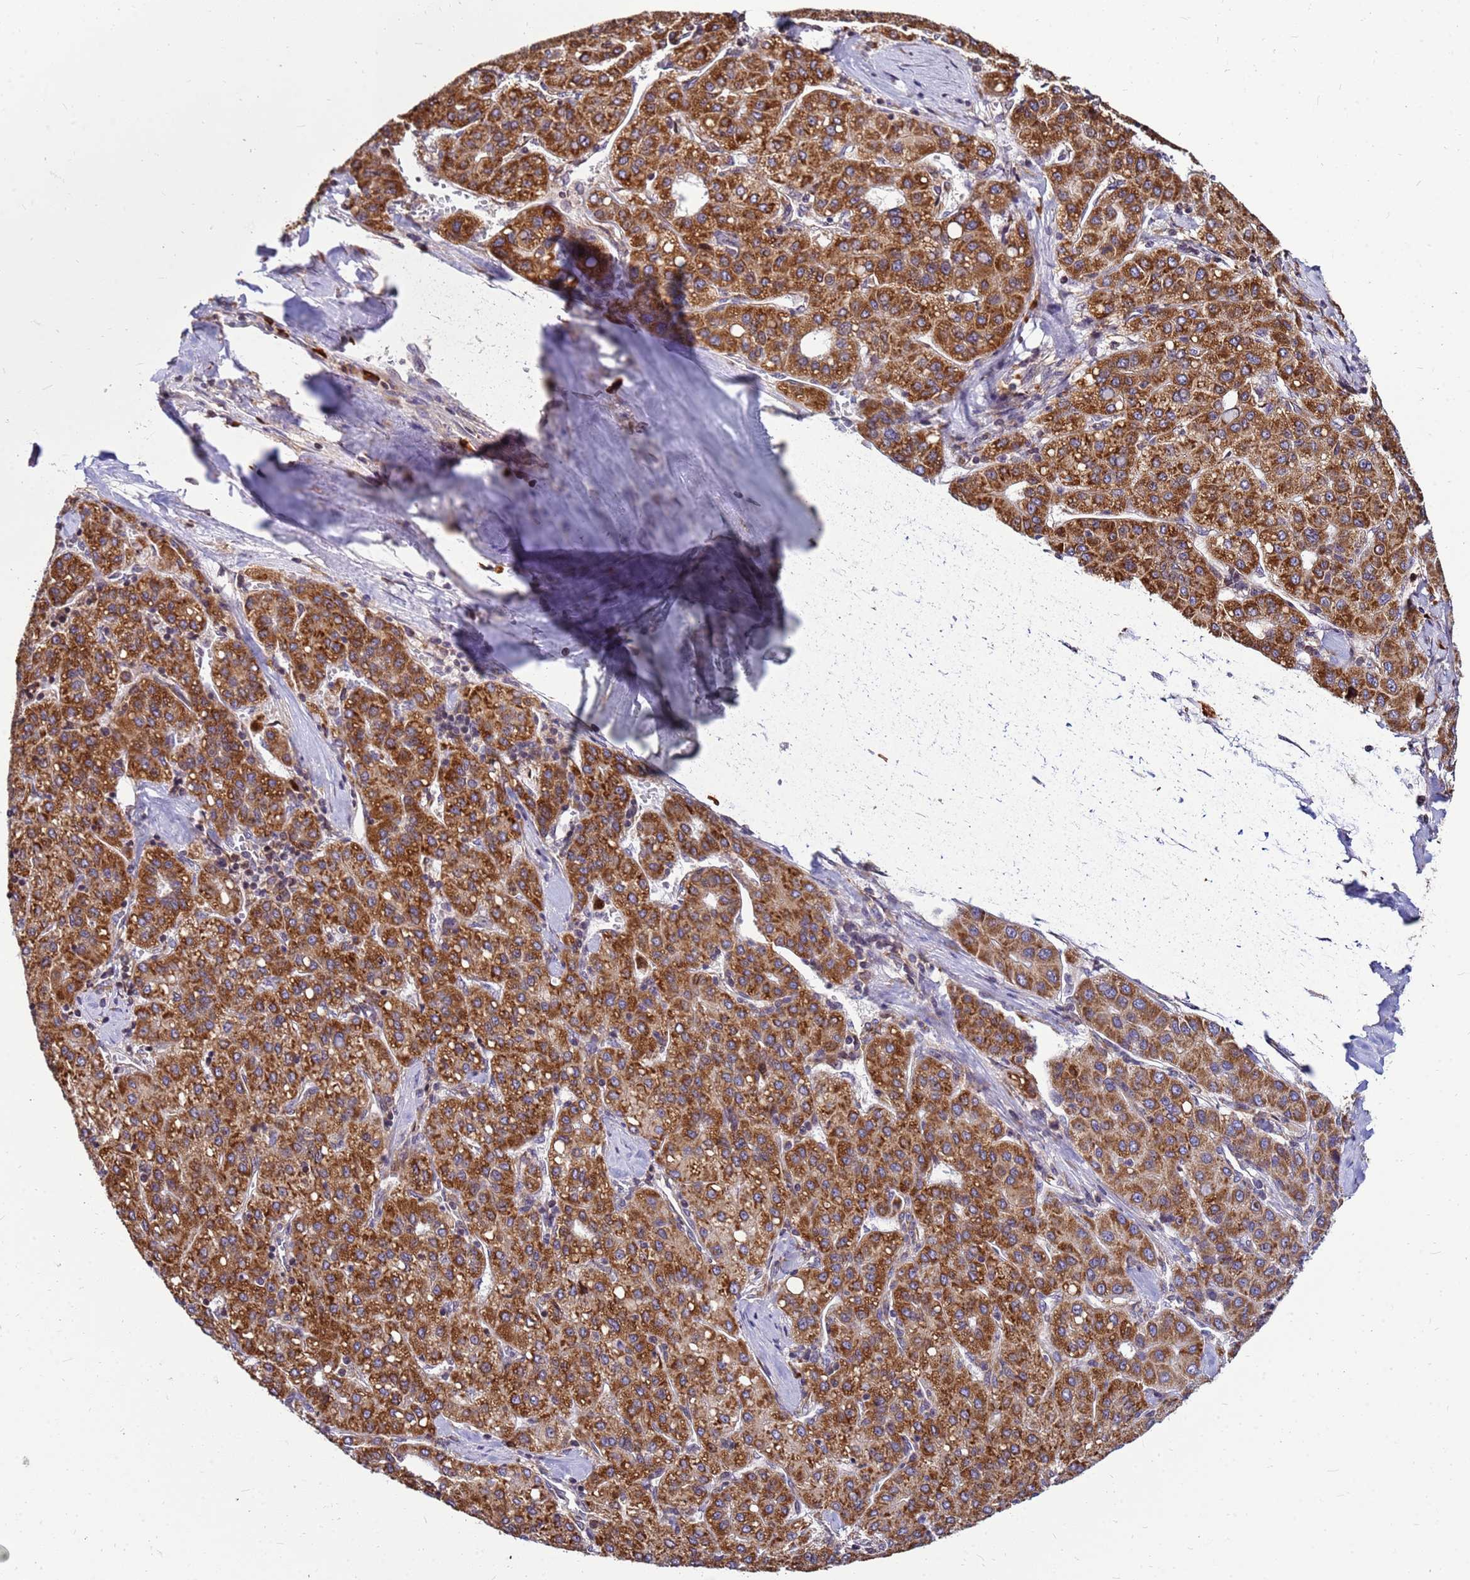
{"staining": {"intensity": "strong", "quantity": ">75%", "location": "cytoplasmic/membranous"}, "tissue": "liver cancer", "cell_type": "Tumor cells", "image_type": "cancer", "snomed": [{"axis": "morphology", "description": "Carcinoma, Hepatocellular, NOS"}, {"axis": "topography", "description": "Liver"}], "caption": "Strong cytoplasmic/membranous positivity is identified in approximately >75% of tumor cells in hepatocellular carcinoma (liver).", "gene": "SSR4", "patient": {"sex": "male", "age": 65}}